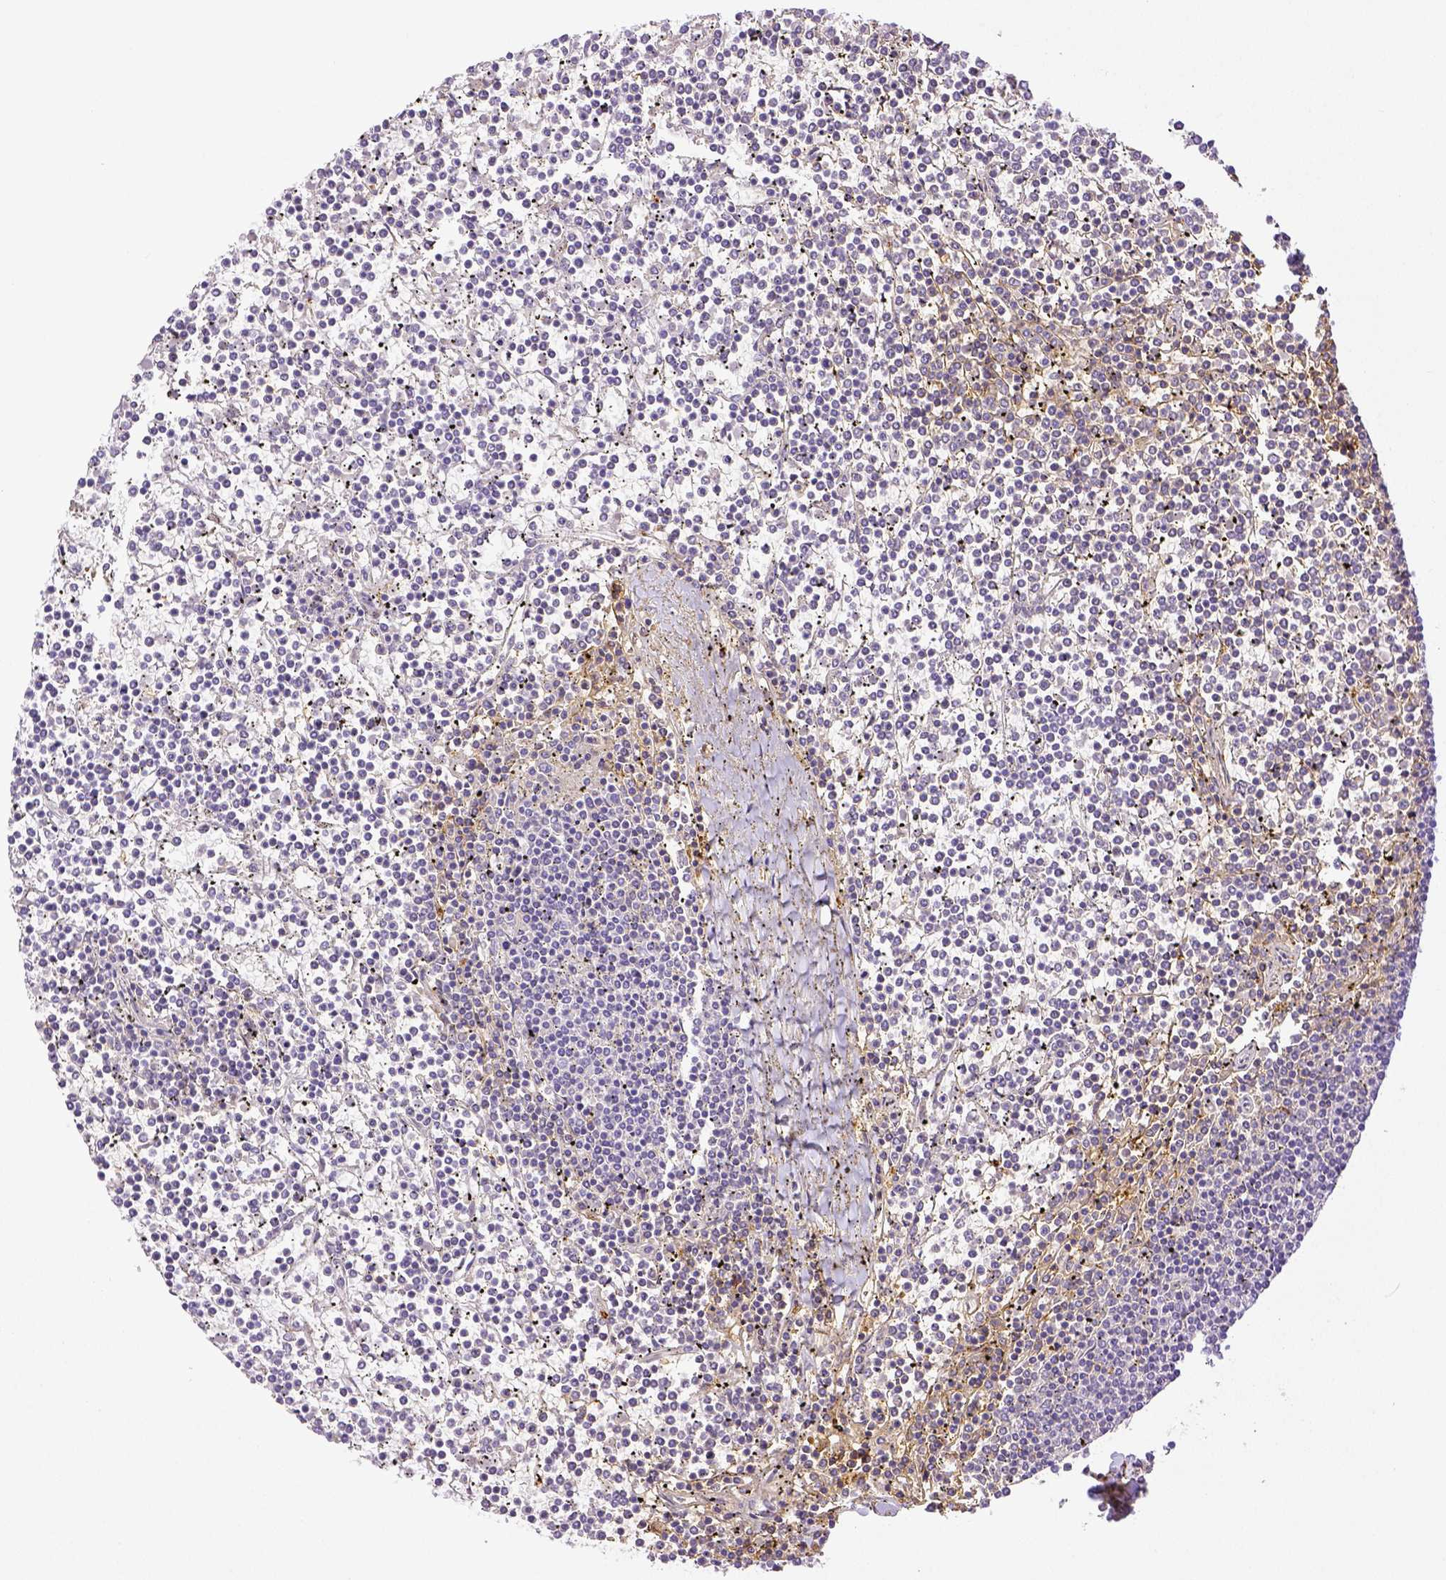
{"staining": {"intensity": "negative", "quantity": "none", "location": "none"}, "tissue": "lymphoma", "cell_type": "Tumor cells", "image_type": "cancer", "snomed": [{"axis": "morphology", "description": "Malignant lymphoma, non-Hodgkin's type, Low grade"}, {"axis": "topography", "description": "Spleen"}], "caption": "Low-grade malignant lymphoma, non-Hodgkin's type stained for a protein using immunohistochemistry (IHC) demonstrates no staining tumor cells.", "gene": "THY1", "patient": {"sex": "female", "age": 19}}